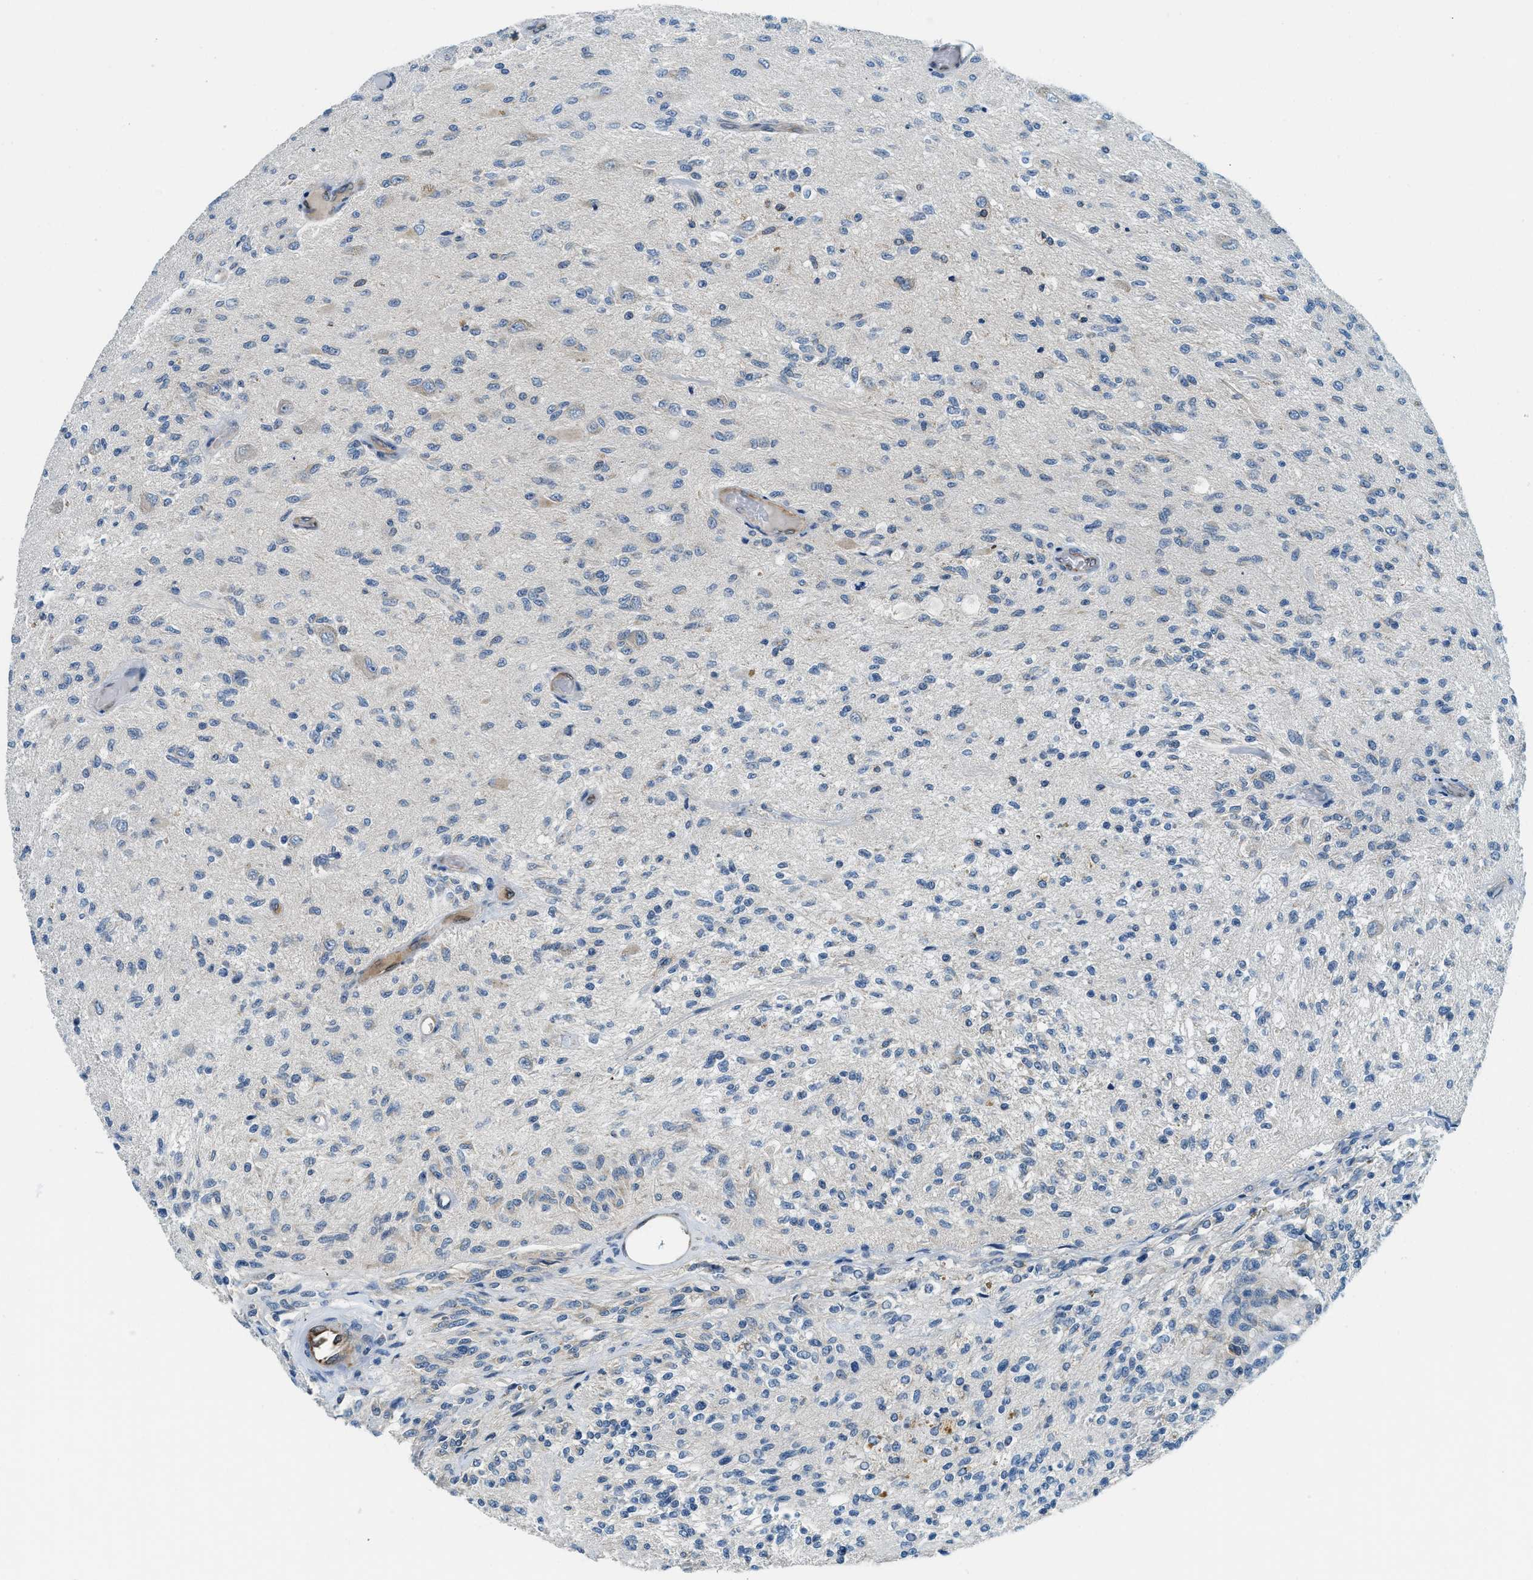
{"staining": {"intensity": "negative", "quantity": "none", "location": "none"}, "tissue": "glioma", "cell_type": "Tumor cells", "image_type": "cancer", "snomed": [{"axis": "morphology", "description": "Normal tissue, NOS"}, {"axis": "morphology", "description": "Glioma, malignant, High grade"}, {"axis": "topography", "description": "Cerebral cortex"}], "caption": "A high-resolution photomicrograph shows IHC staining of malignant high-grade glioma, which displays no significant staining in tumor cells. (DAB (3,3'-diaminobenzidine) immunohistochemistry with hematoxylin counter stain).", "gene": "BCAP31", "patient": {"sex": "male", "age": 77}}